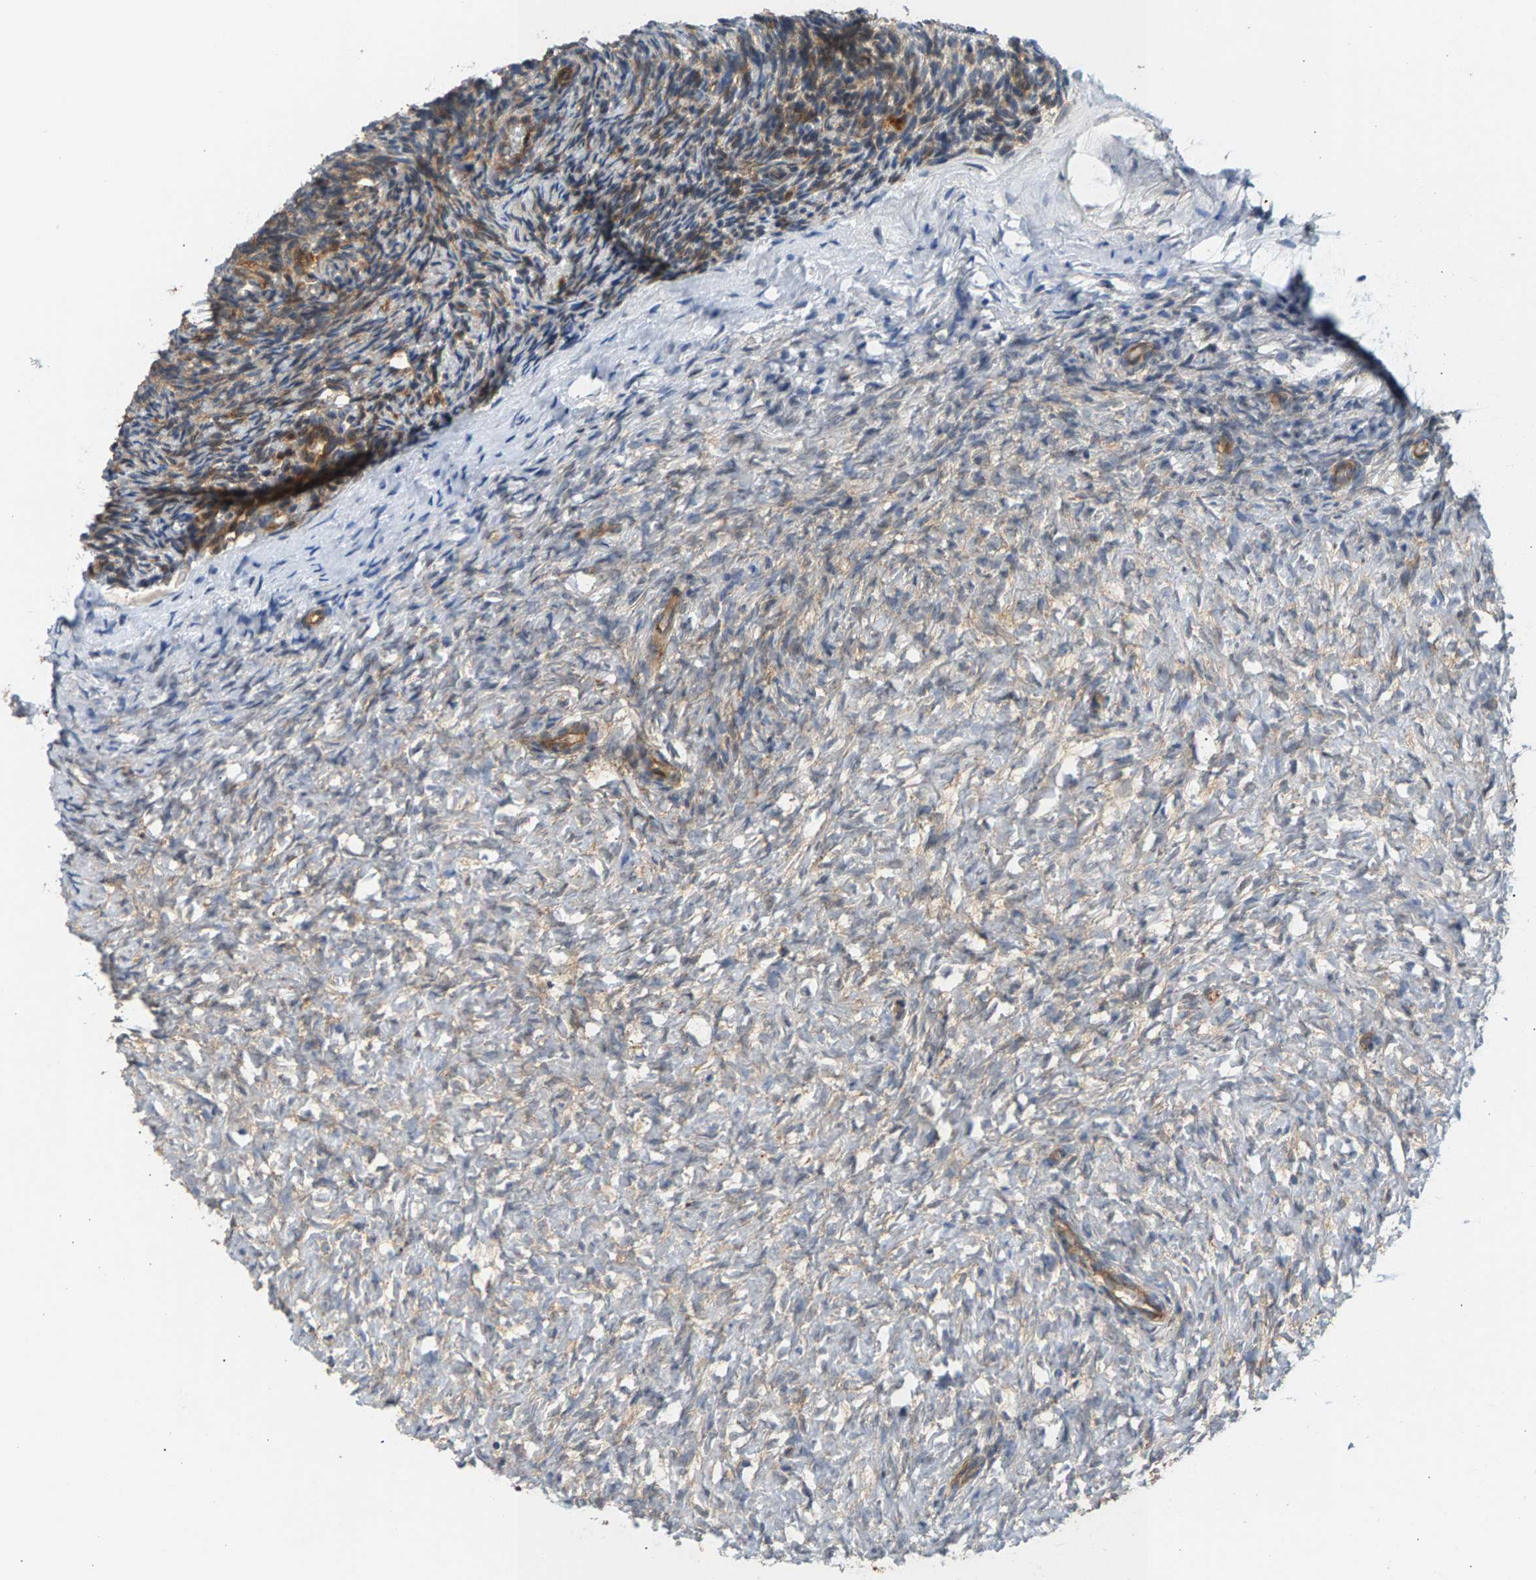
{"staining": {"intensity": "moderate", "quantity": "25%-75%", "location": "cytoplasmic/membranous"}, "tissue": "ovary", "cell_type": "Ovarian stroma cells", "image_type": "normal", "snomed": [{"axis": "morphology", "description": "Normal tissue, NOS"}, {"axis": "topography", "description": "Ovary"}], "caption": "Ovary stained for a protein (brown) demonstrates moderate cytoplasmic/membranous positive expression in about 25%-75% of ovarian stroma cells.", "gene": "MAP2K5", "patient": {"sex": "female", "age": 35}}